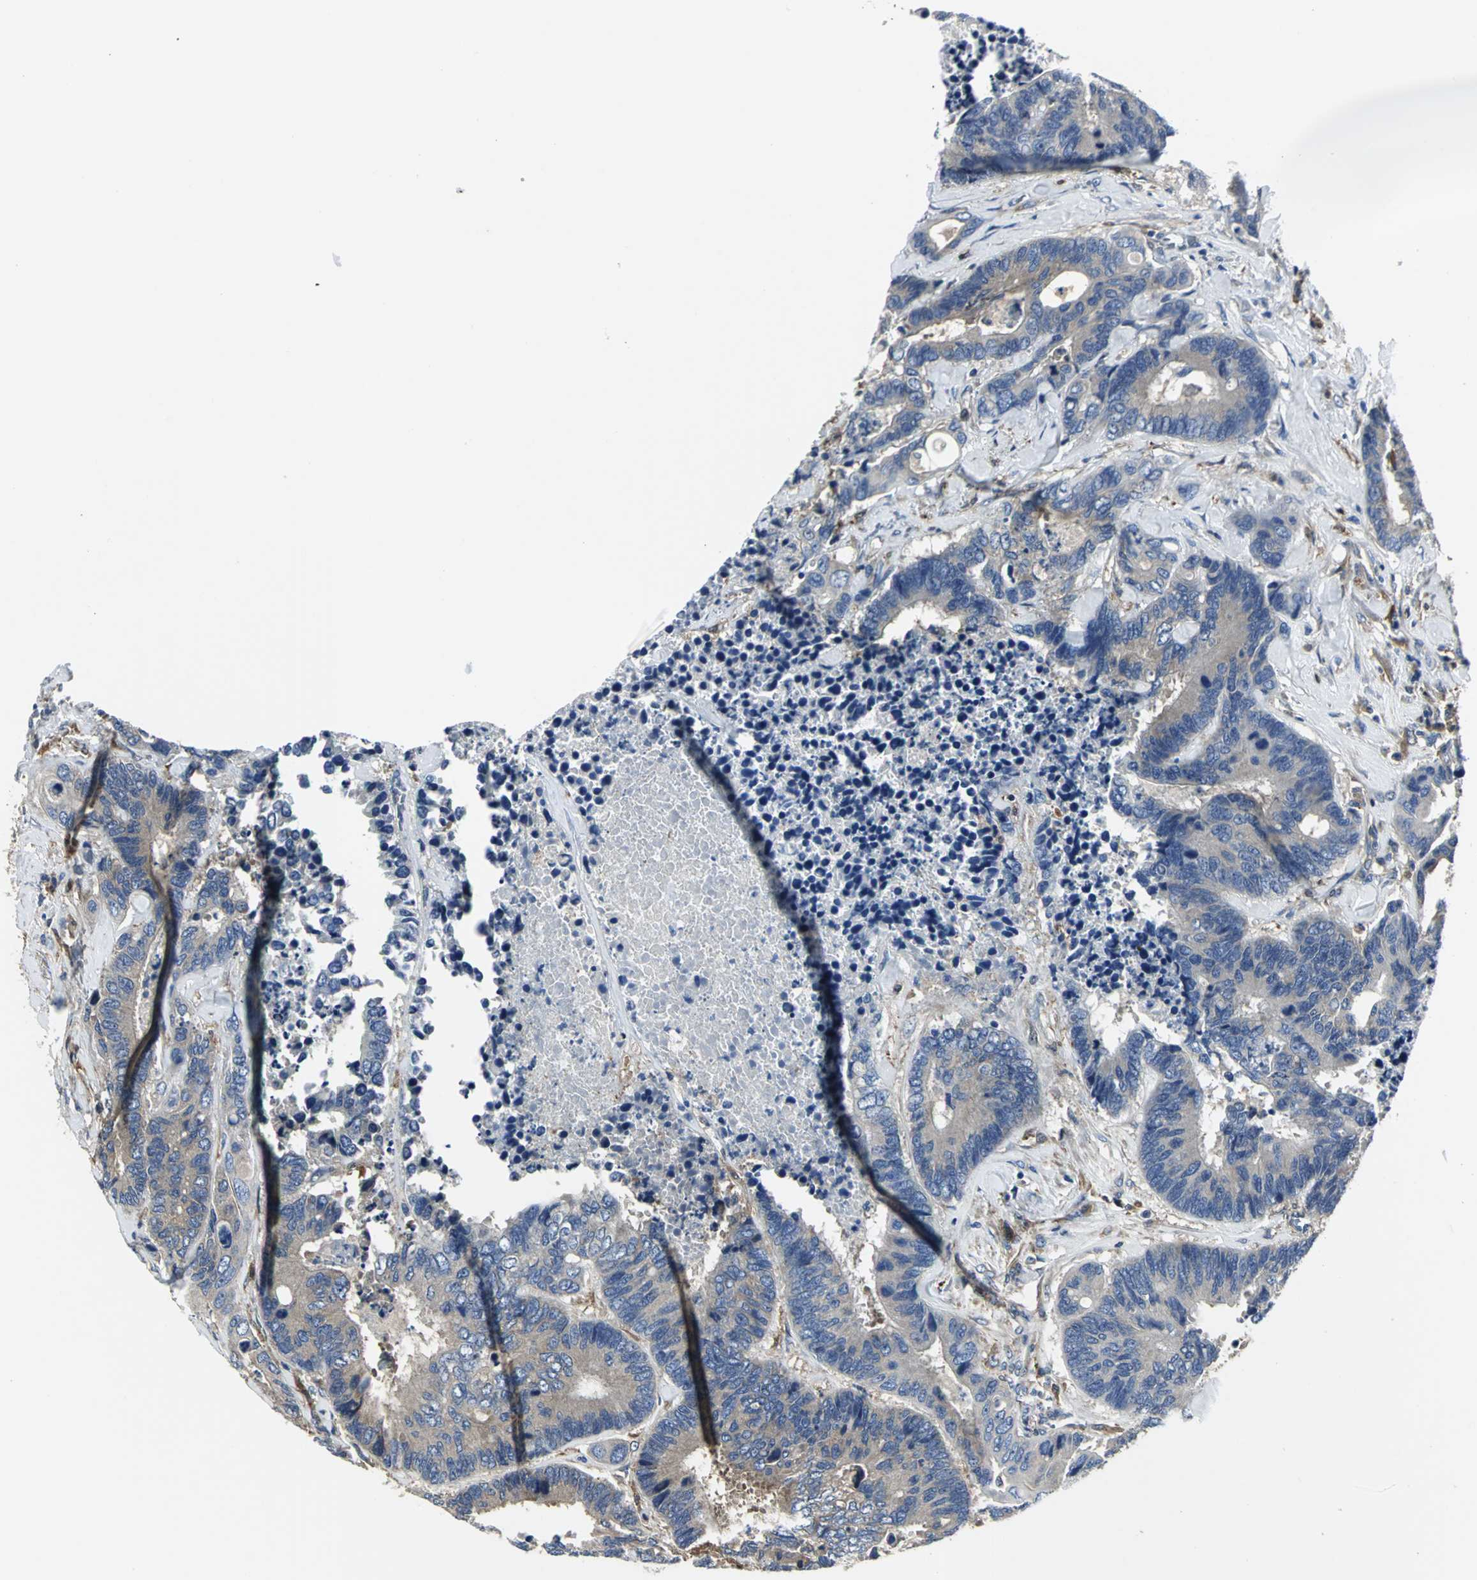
{"staining": {"intensity": "moderate", "quantity": "25%-75%", "location": "cytoplasmic/membranous"}, "tissue": "colorectal cancer", "cell_type": "Tumor cells", "image_type": "cancer", "snomed": [{"axis": "morphology", "description": "Adenocarcinoma, NOS"}, {"axis": "topography", "description": "Rectum"}], "caption": "Protein staining demonstrates moderate cytoplasmic/membranous positivity in about 25%-75% of tumor cells in colorectal adenocarcinoma.", "gene": "CHRNB1", "patient": {"sex": "male", "age": 55}}